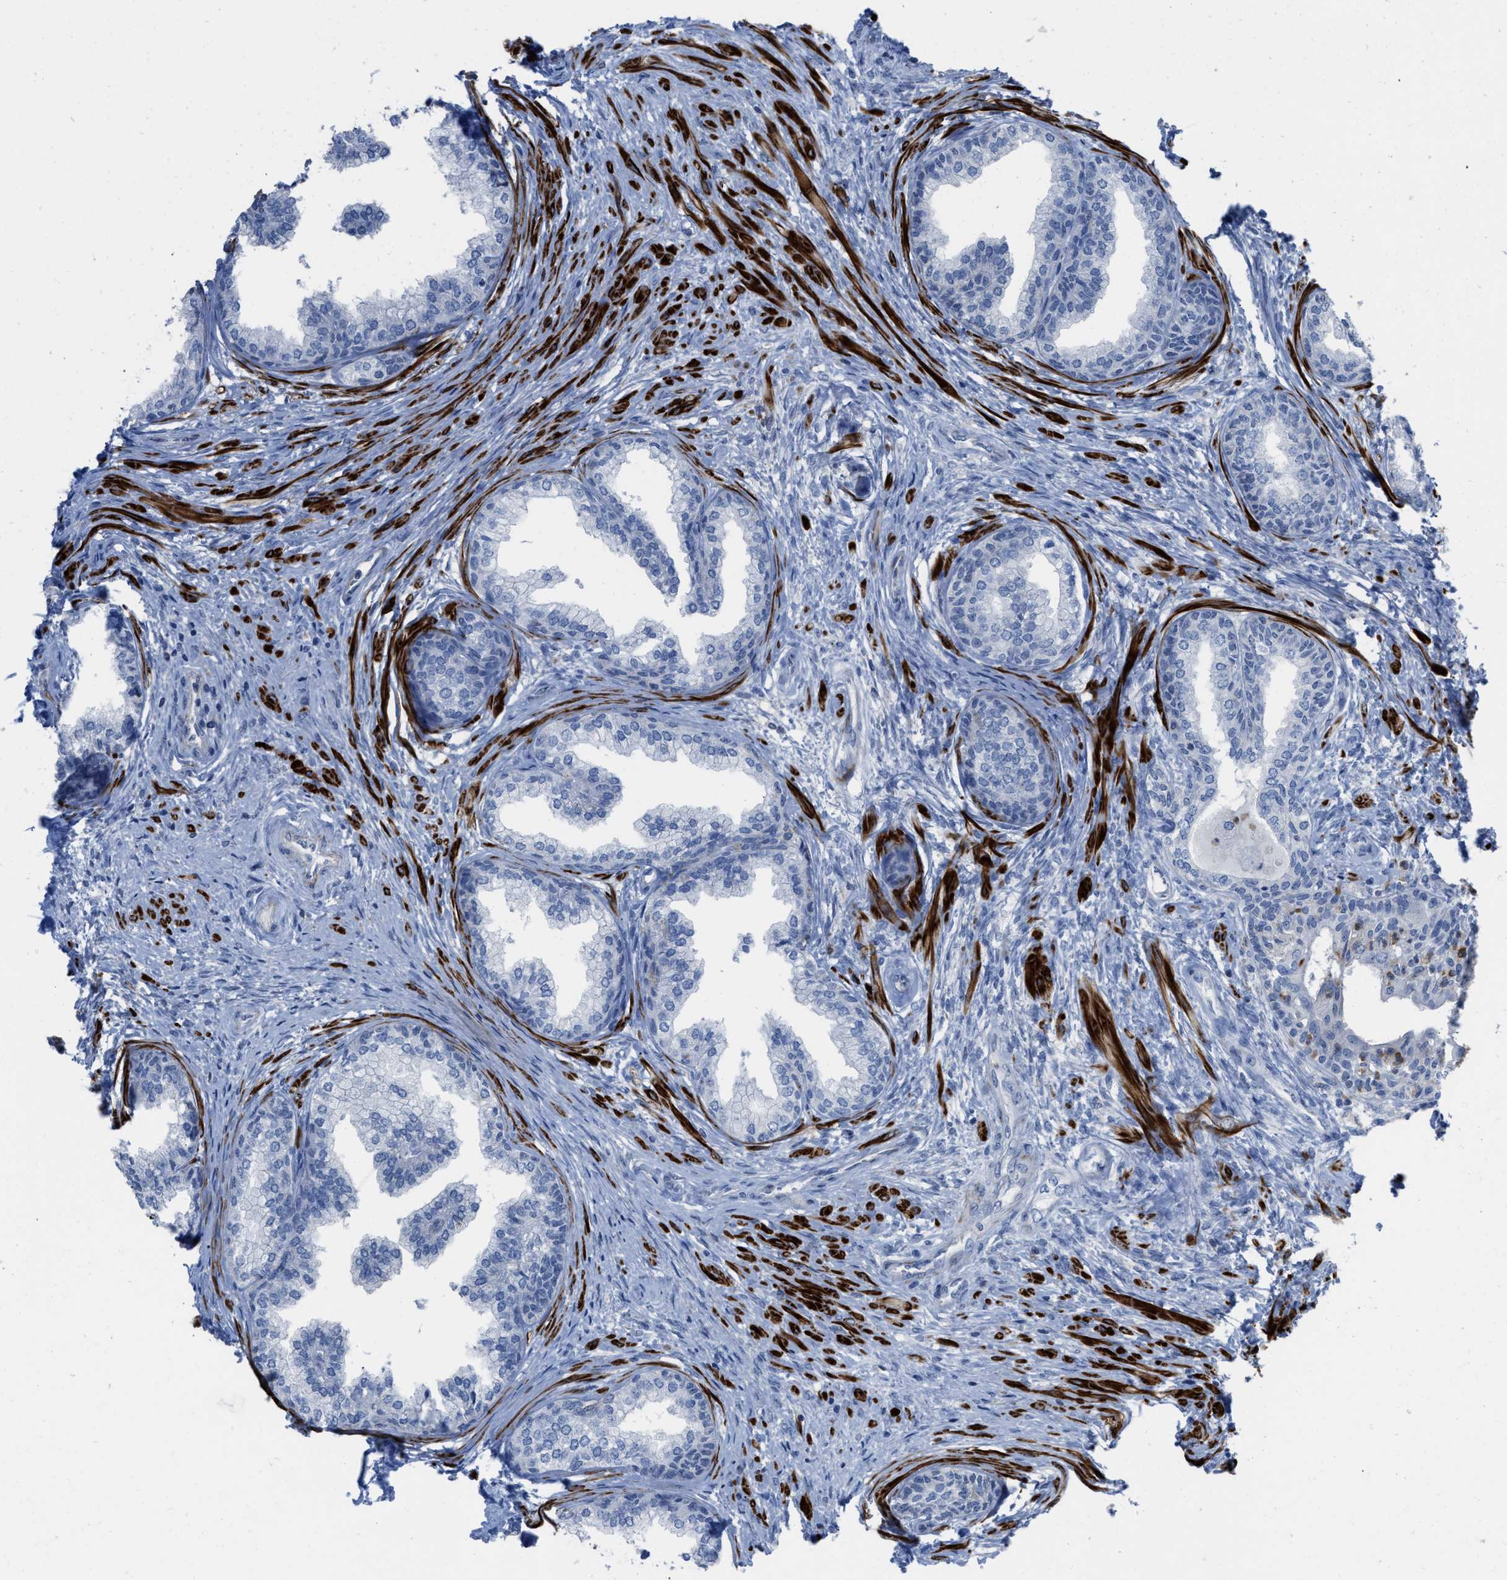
{"staining": {"intensity": "negative", "quantity": "none", "location": "none"}, "tissue": "prostate", "cell_type": "Glandular cells", "image_type": "normal", "snomed": [{"axis": "morphology", "description": "Normal tissue, NOS"}, {"axis": "topography", "description": "Prostate"}], "caption": "Human prostate stained for a protein using IHC shows no positivity in glandular cells.", "gene": "PRMT2", "patient": {"sex": "male", "age": 76}}